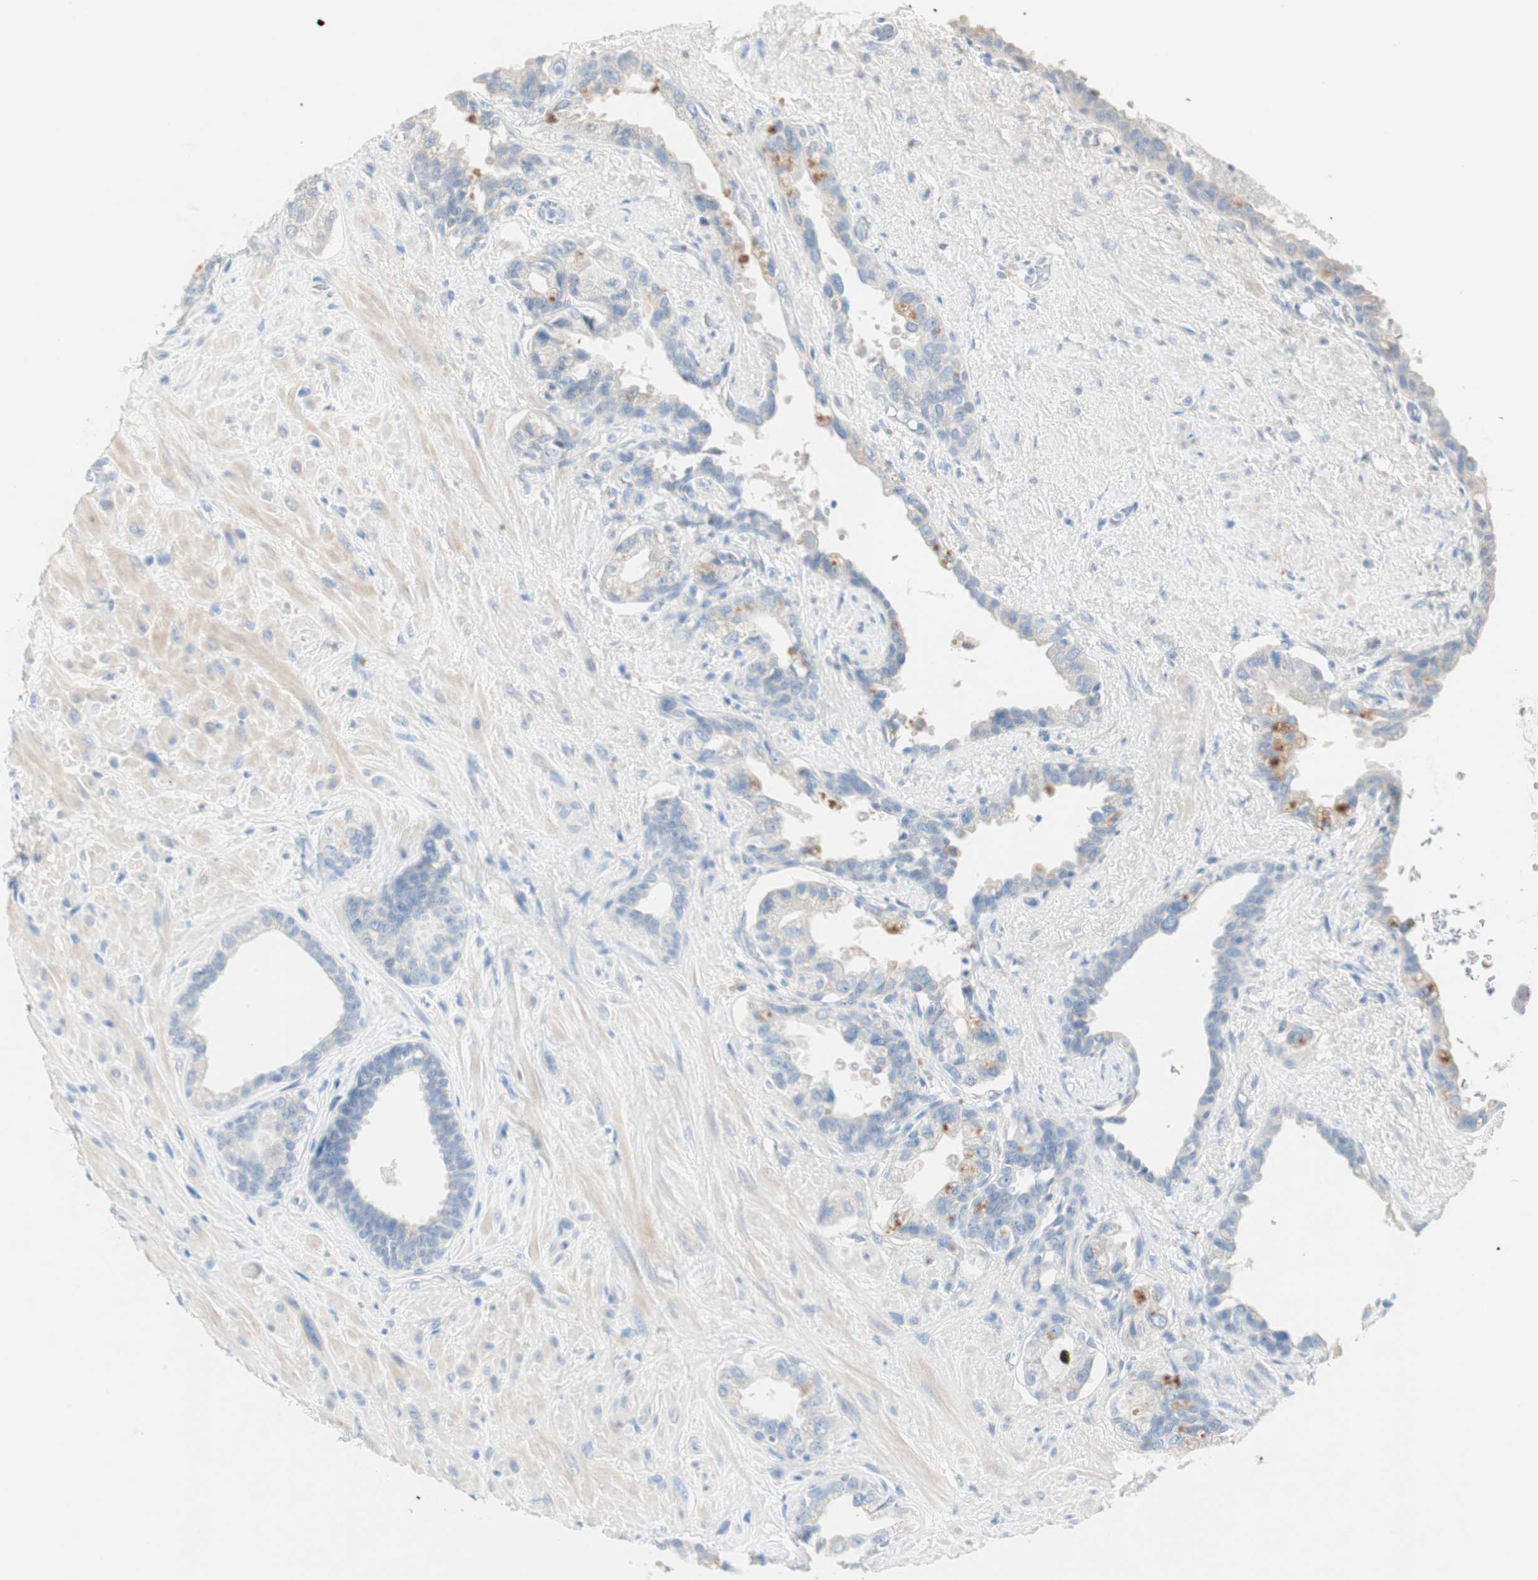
{"staining": {"intensity": "negative", "quantity": "none", "location": "none"}, "tissue": "seminal vesicle", "cell_type": "Glandular cells", "image_type": "normal", "snomed": [{"axis": "morphology", "description": "Normal tissue, NOS"}, {"axis": "topography", "description": "Seminal veicle"}], "caption": "The image demonstrates no staining of glandular cells in unremarkable seminal vesicle. (Brightfield microscopy of DAB IHC at high magnification).", "gene": "SULT1C2", "patient": {"sex": "male", "age": 61}}